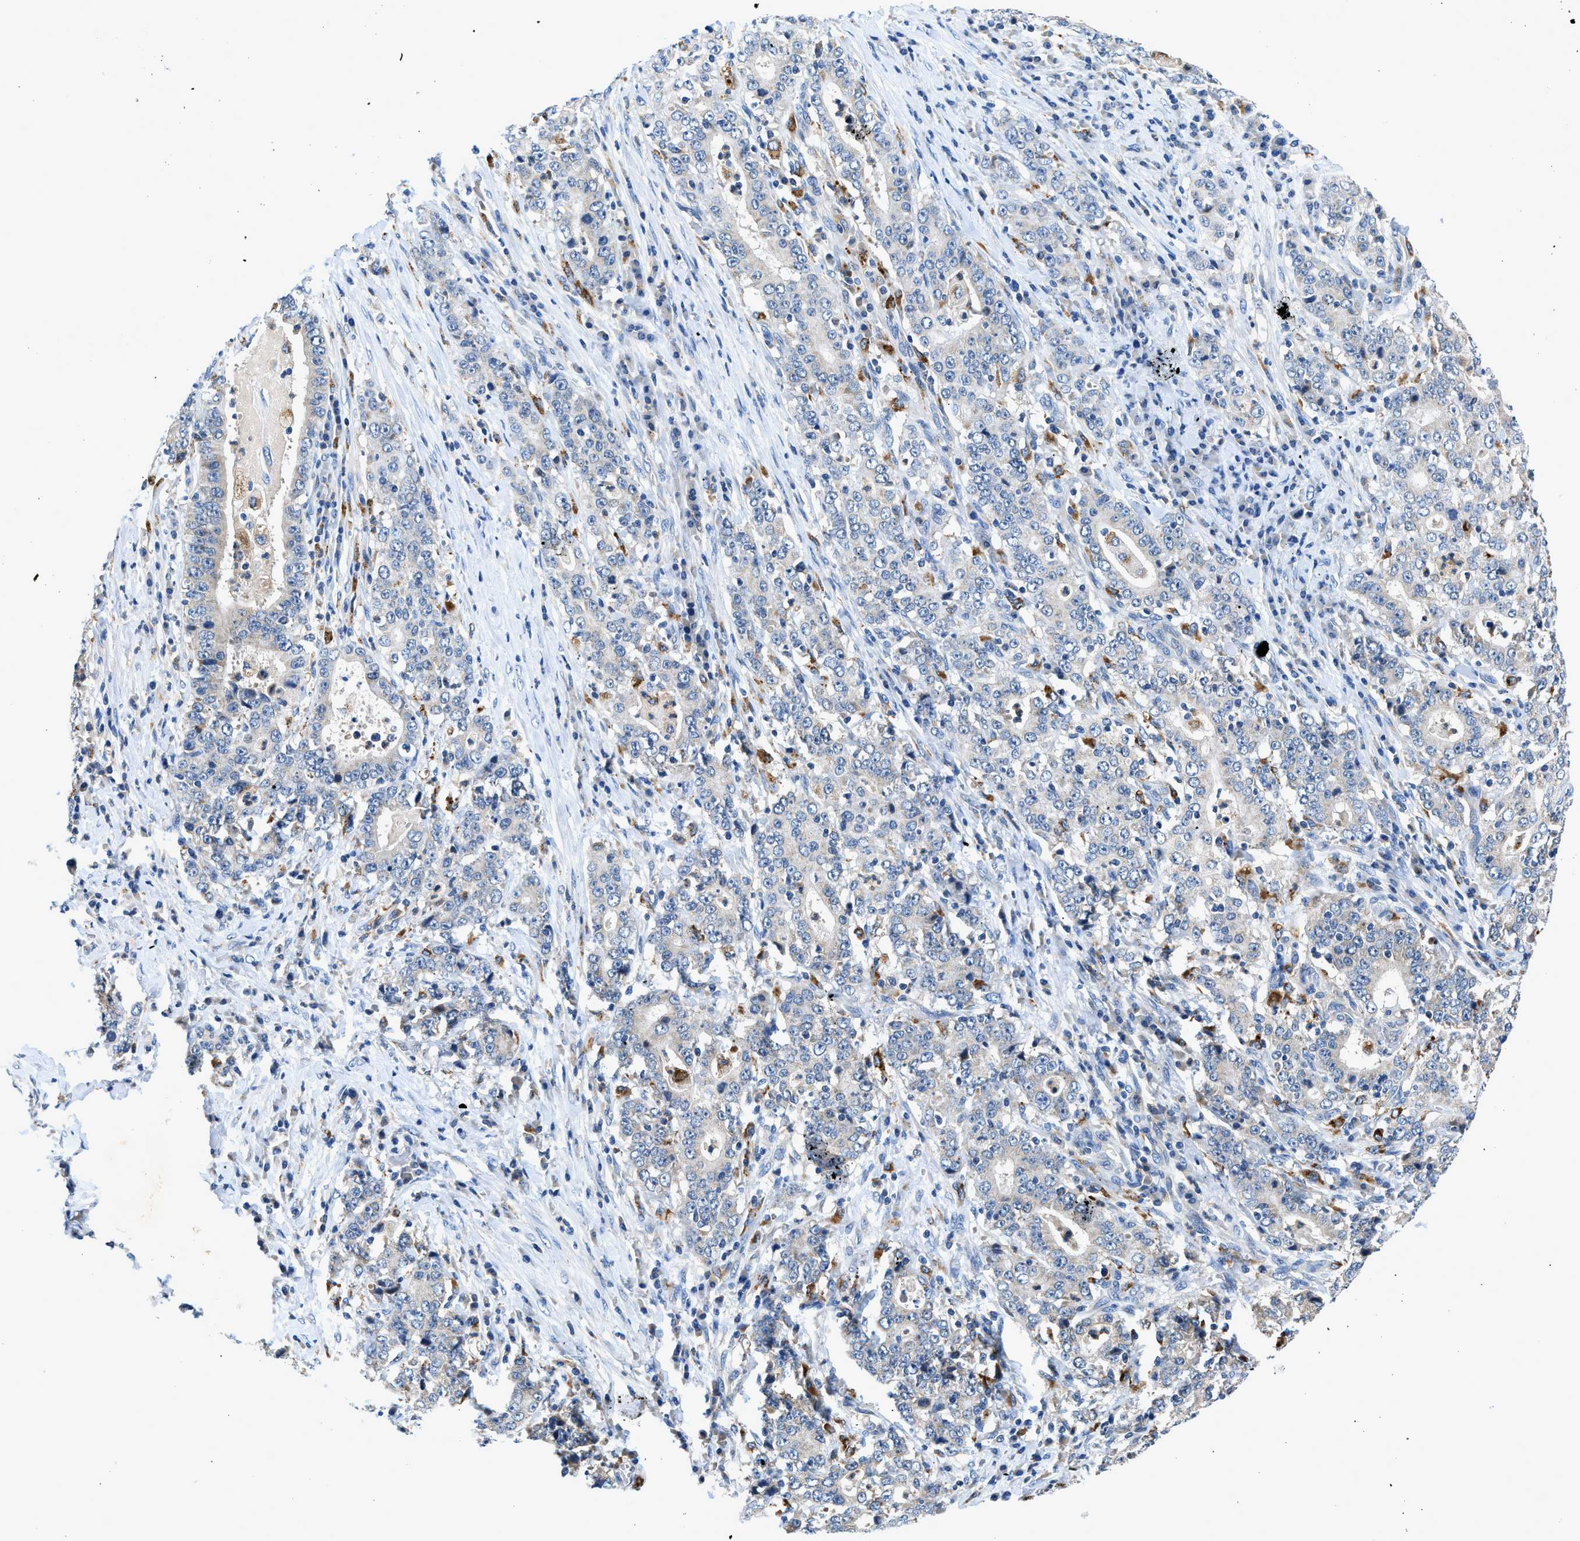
{"staining": {"intensity": "negative", "quantity": "none", "location": "none"}, "tissue": "stomach cancer", "cell_type": "Tumor cells", "image_type": "cancer", "snomed": [{"axis": "morphology", "description": "Normal tissue, NOS"}, {"axis": "morphology", "description": "Adenocarcinoma, NOS"}, {"axis": "topography", "description": "Stomach, upper"}, {"axis": "topography", "description": "Stomach"}], "caption": "DAB (3,3'-diaminobenzidine) immunohistochemical staining of human stomach cancer exhibits no significant positivity in tumor cells. (Stains: DAB (3,3'-diaminobenzidine) immunohistochemistry (IHC) with hematoxylin counter stain, Microscopy: brightfield microscopy at high magnification).", "gene": "ADGRE3", "patient": {"sex": "male", "age": 59}}